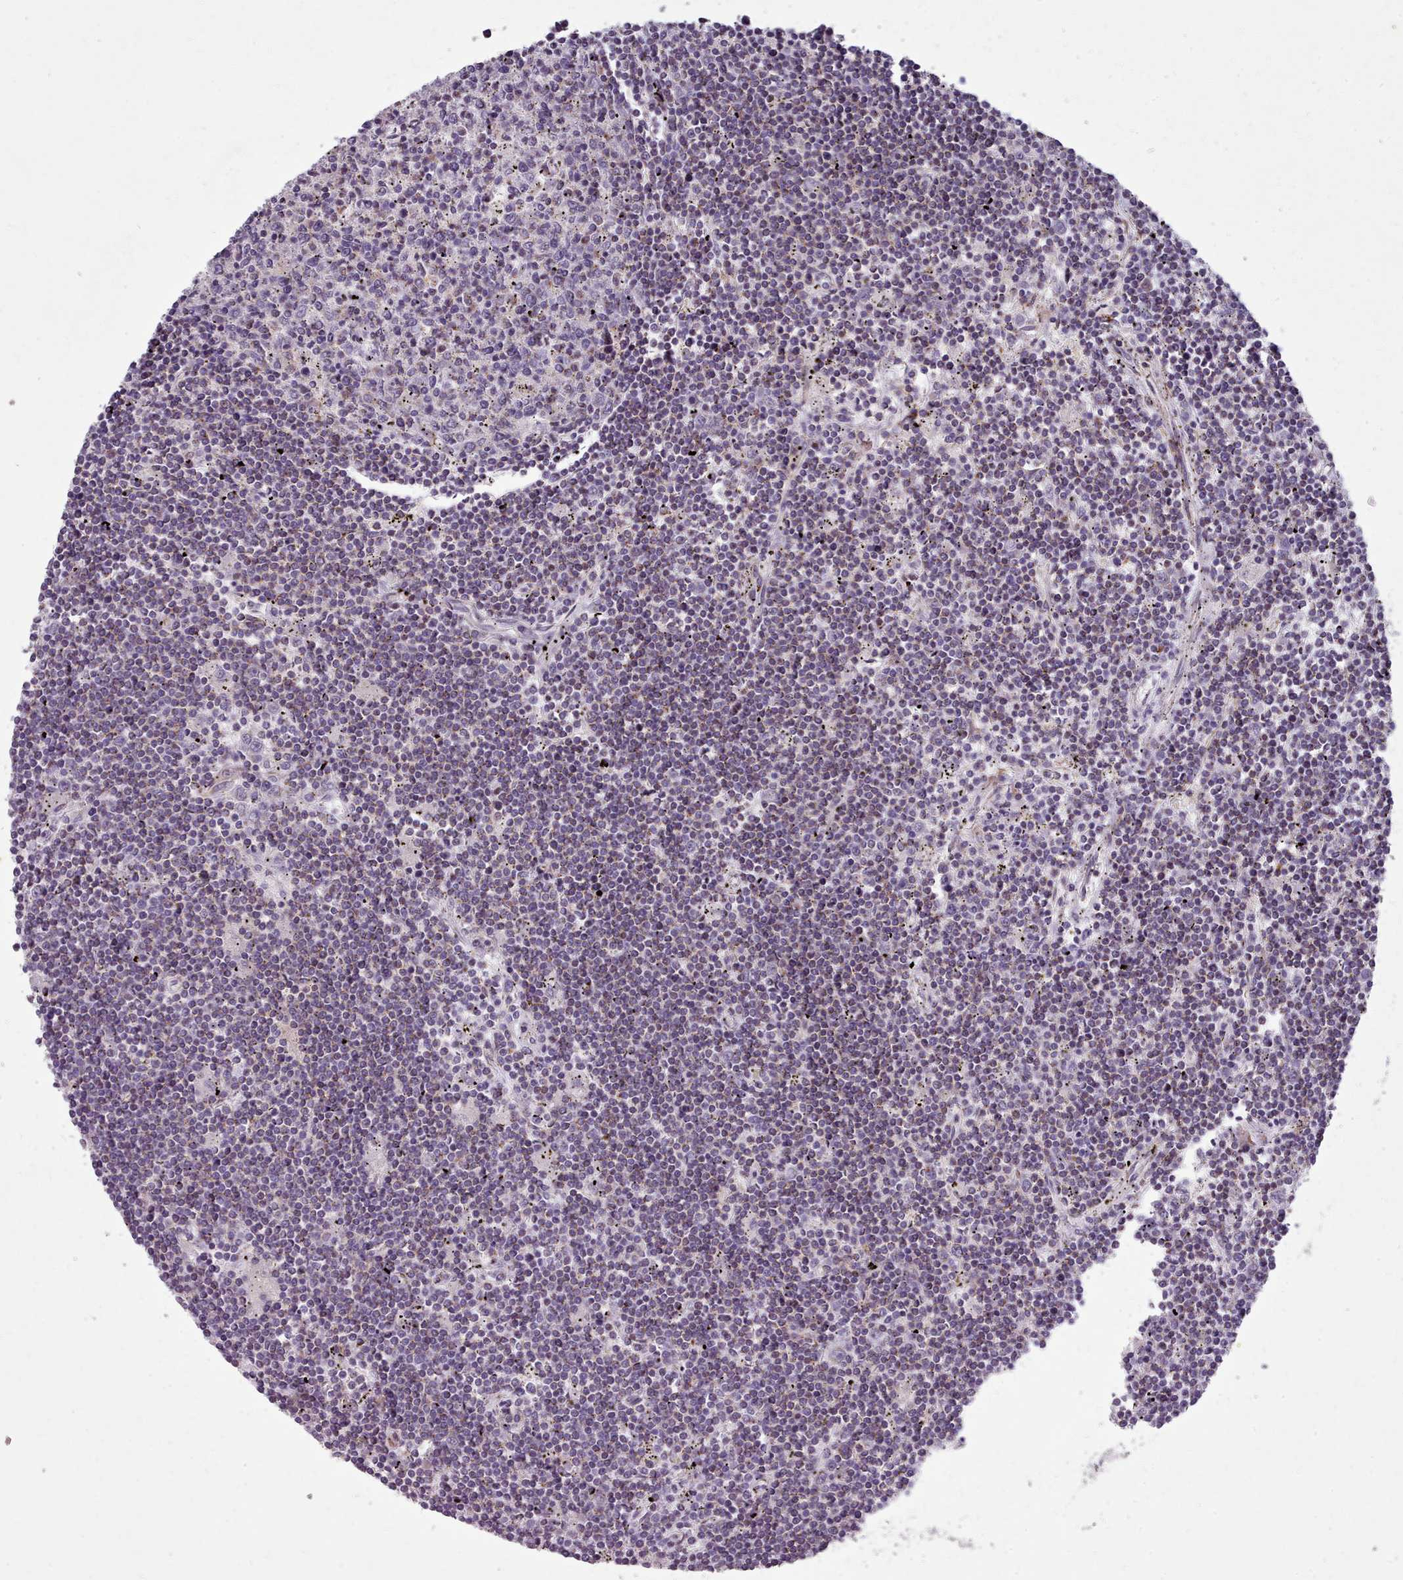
{"staining": {"intensity": "negative", "quantity": "none", "location": "none"}, "tissue": "lymphoma", "cell_type": "Tumor cells", "image_type": "cancer", "snomed": [{"axis": "morphology", "description": "Malignant lymphoma, non-Hodgkin's type, Low grade"}, {"axis": "topography", "description": "Spleen"}], "caption": "This micrograph is of lymphoma stained with immunohistochemistry to label a protein in brown with the nuclei are counter-stained blue. There is no staining in tumor cells.", "gene": "FKBP10", "patient": {"sex": "male", "age": 76}}